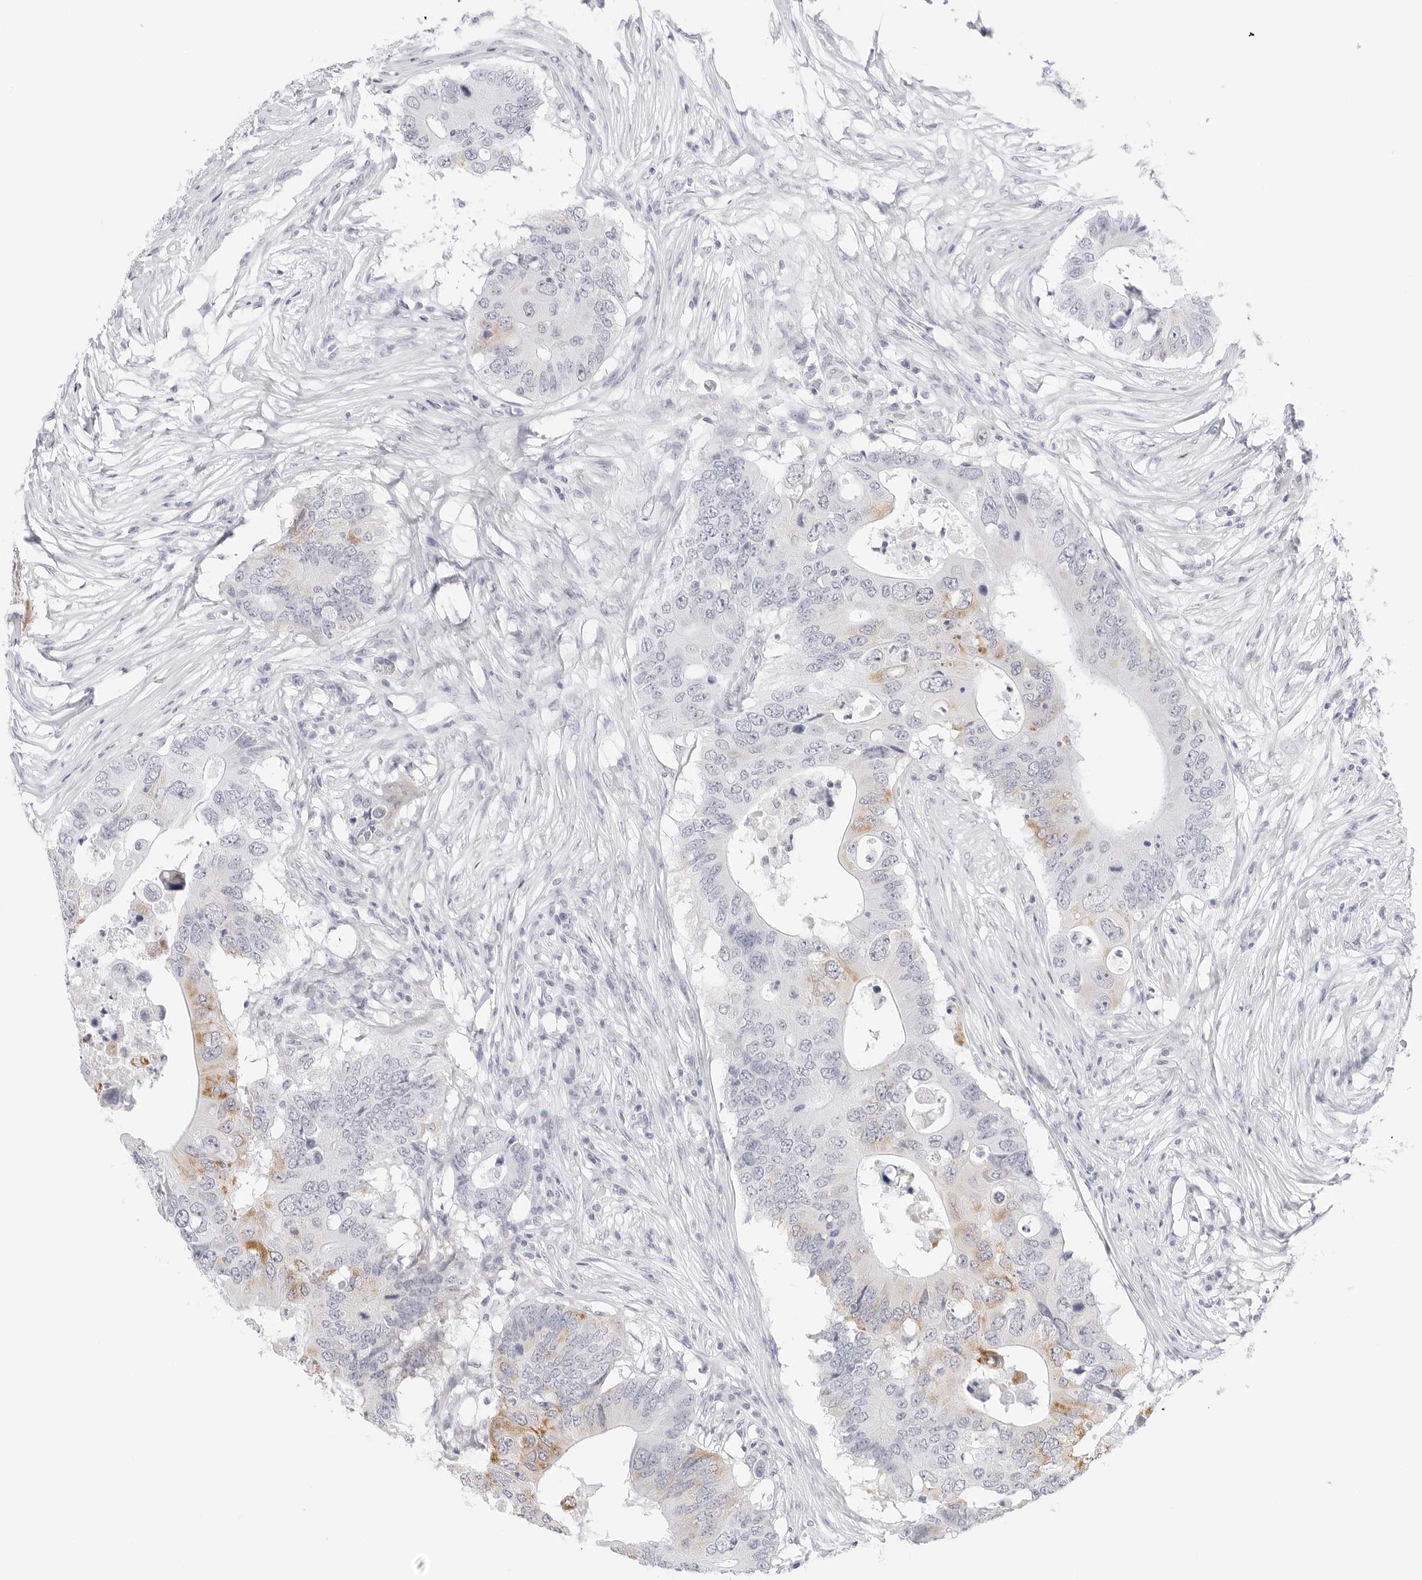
{"staining": {"intensity": "moderate", "quantity": "<25%", "location": "cytoplasmic/membranous"}, "tissue": "colorectal cancer", "cell_type": "Tumor cells", "image_type": "cancer", "snomed": [{"axis": "morphology", "description": "Adenocarcinoma, NOS"}, {"axis": "topography", "description": "Colon"}], "caption": "High-power microscopy captured an IHC micrograph of adenocarcinoma (colorectal), revealing moderate cytoplasmic/membranous expression in approximately <25% of tumor cells.", "gene": "HMGCS2", "patient": {"sex": "male", "age": 71}}